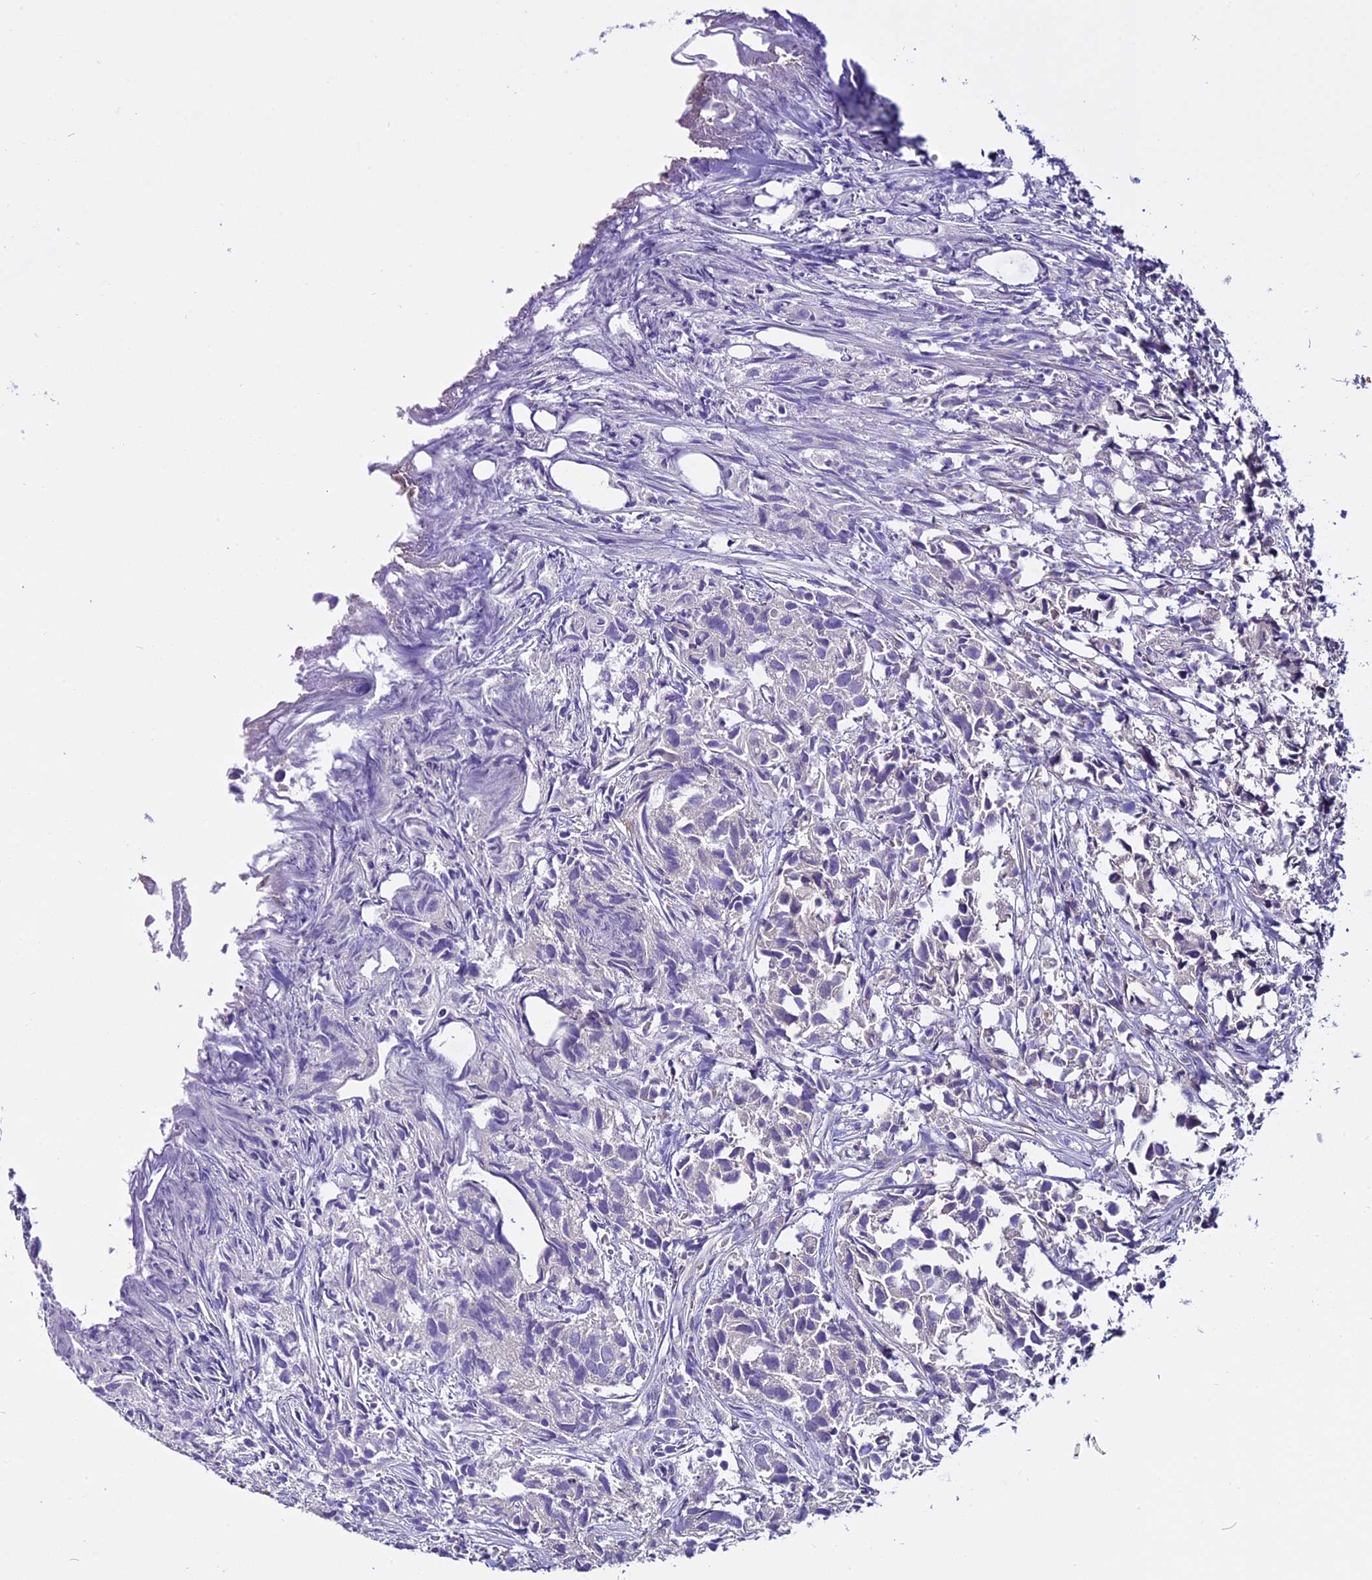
{"staining": {"intensity": "negative", "quantity": "none", "location": "none"}, "tissue": "urothelial cancer", "cell_type": "Tumor cells", "image_type": "cancer", "snomed": [{"axis": "morphology", "description": "Urothelial carcinoma, High grade"}, {"axis": "topography", "description": "Urinary bladder"}], "caption": "Immunohistochemical staining of human urothelial cancer shows no significant expression in tumor cells. (Immunohistochemistry, brightfield microscopy, high magnification).", "gene": "C9orf40", "patient": {"sex": "female", "age": 75}}